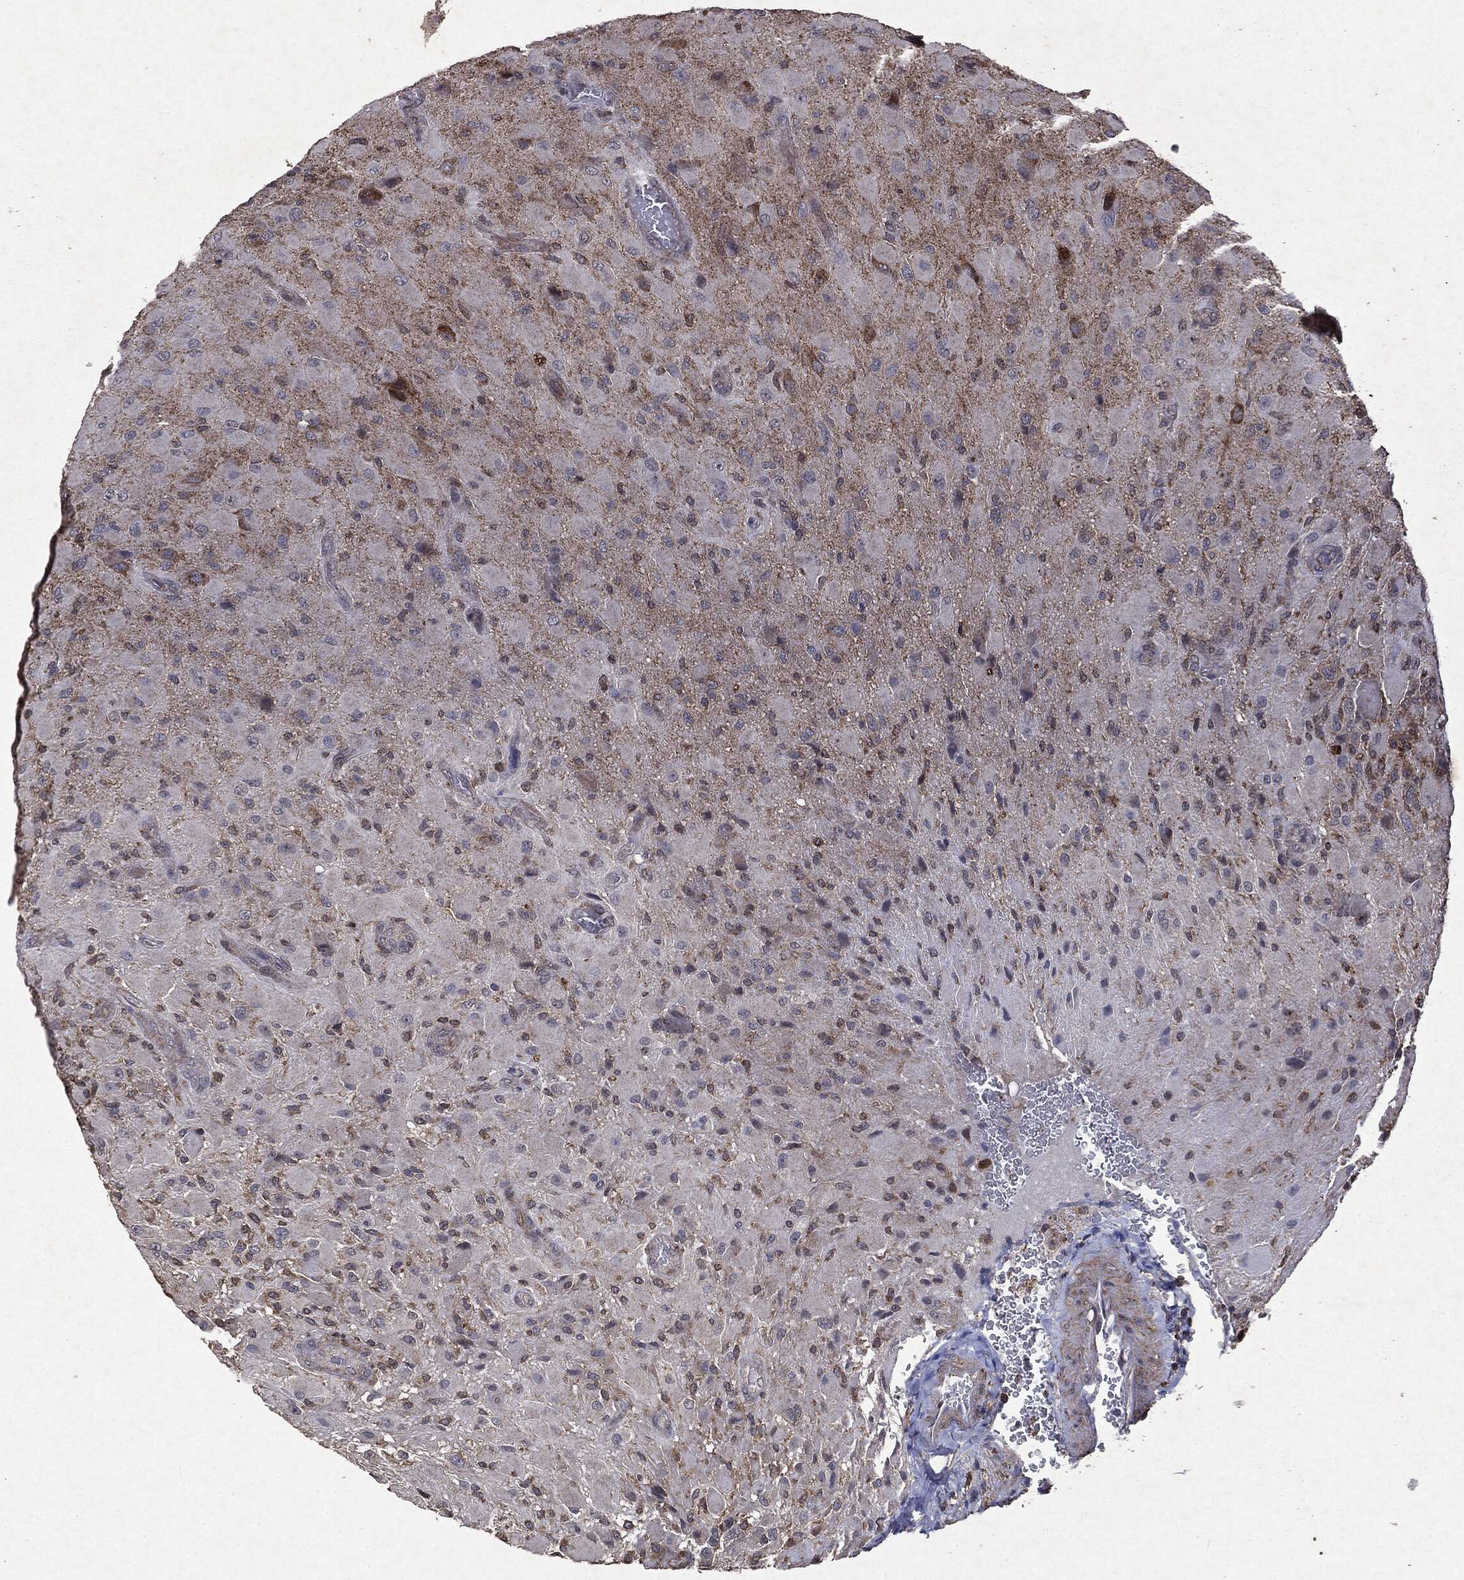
{"staining": {"intensity": "negative", "quantity": "none", "location": "none"}, "tissue": "glioma", "cell_type": "Tumor cells", "image_type": "cancer", "snomed": [{"axis": "morphology", "description": "Glioma, malignant, High grade"}, {"axis": "topography", "description": "Cerebral cortex"}], "caption": "Histopathology image shows no significant protein positivity in tumor cells of malignant high-grade glioma. (Immunohistochemistry, brightfield microscopy, high magnification).", "gene": "PTEN", "patient": {"sex": "male", "age": 35}}